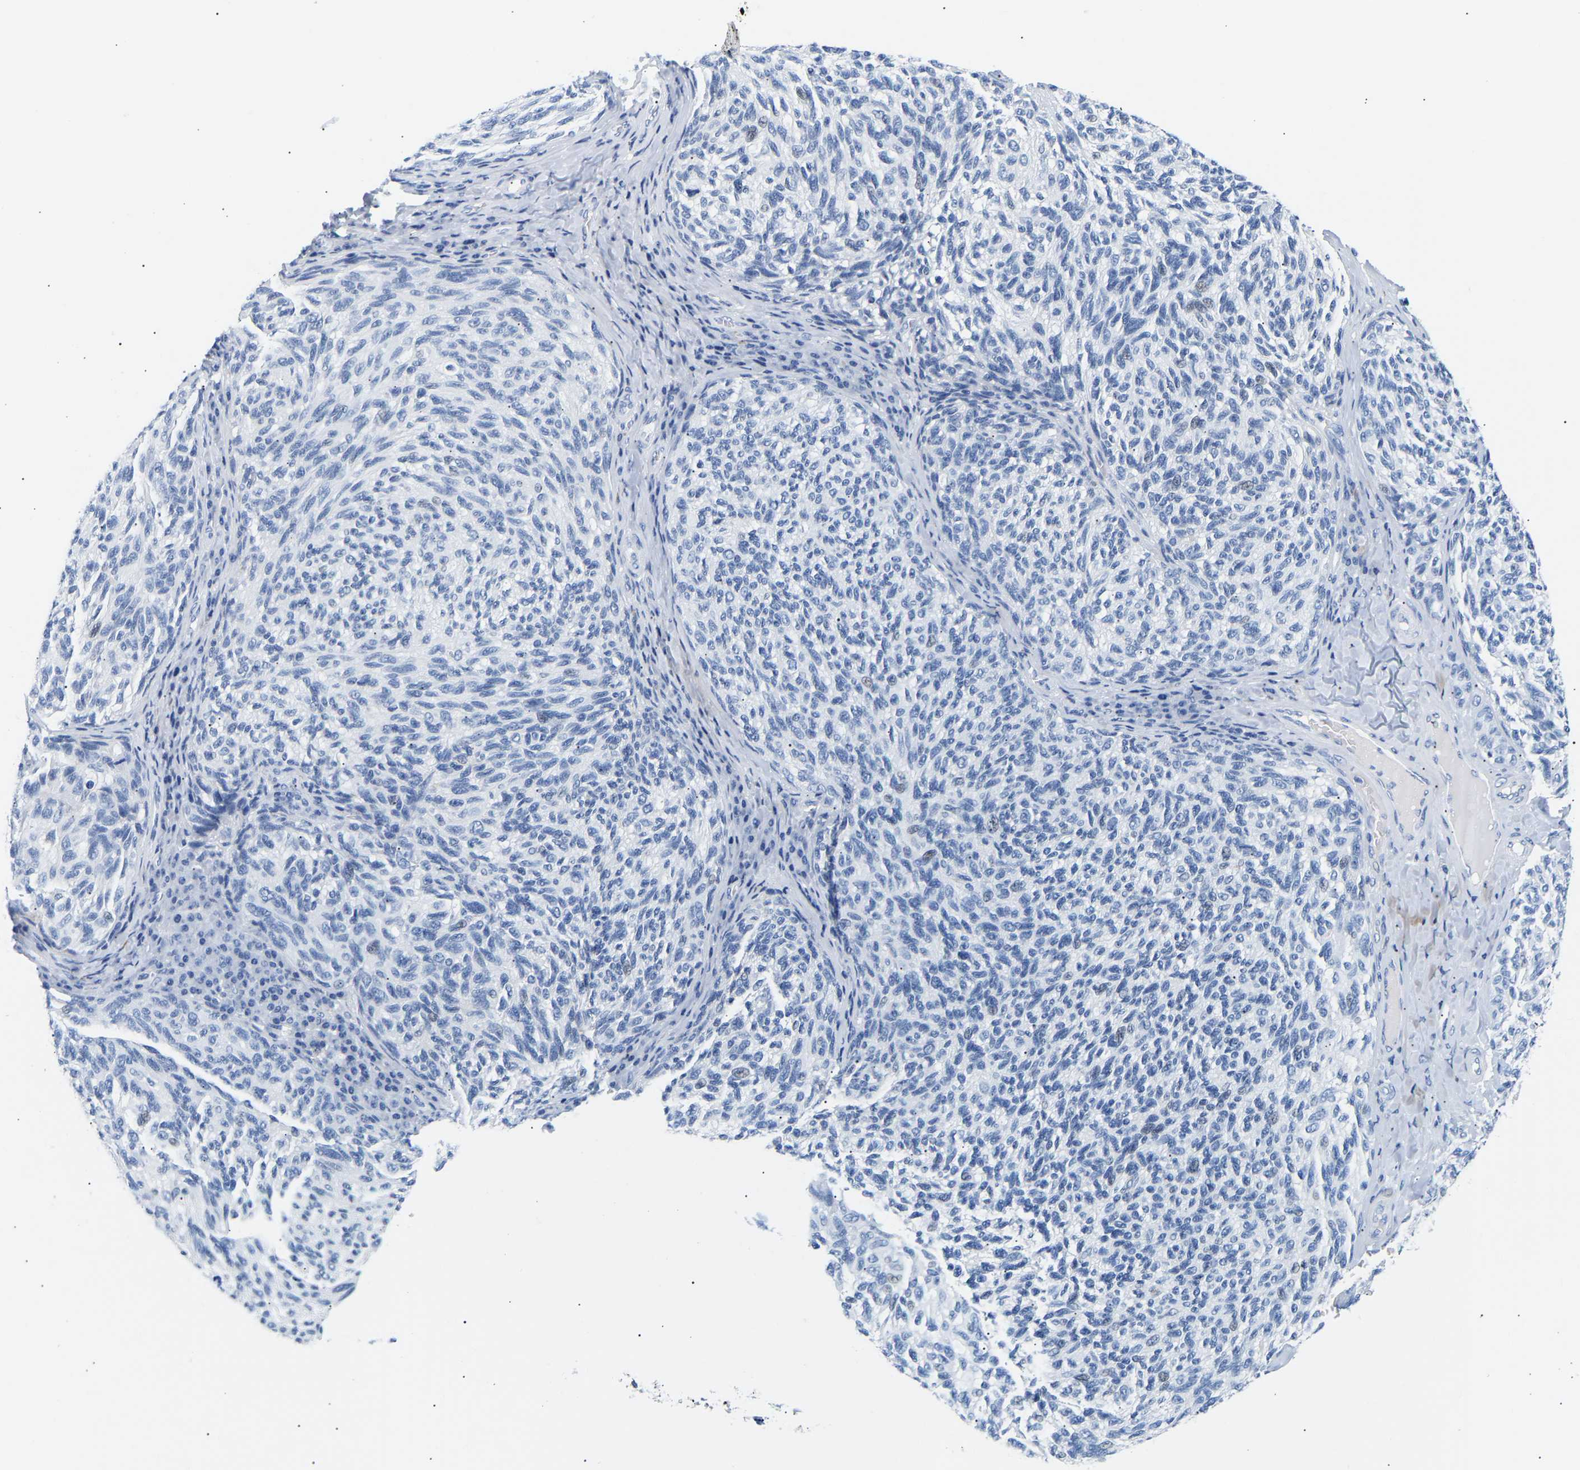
{"staining": {"intensity": "negative", "quantity": "none", "location": "none"}, "tissue": "melanoma", "cell_type": "Tumor cells", "image_type": "cancer", "snomed": [{"axis": "morphology", "description": "Malignant melanoma, NOS"}, {"axis": "topography", "description": "Skin"}], "caption": "Immunohistochemistry (IHC) micrograph of malignant melanoma stained for a protein (brown), which displays no expression in tumor cells.", "gene": "SPINK2", "patient": {"sex": "female", "age": 73}}